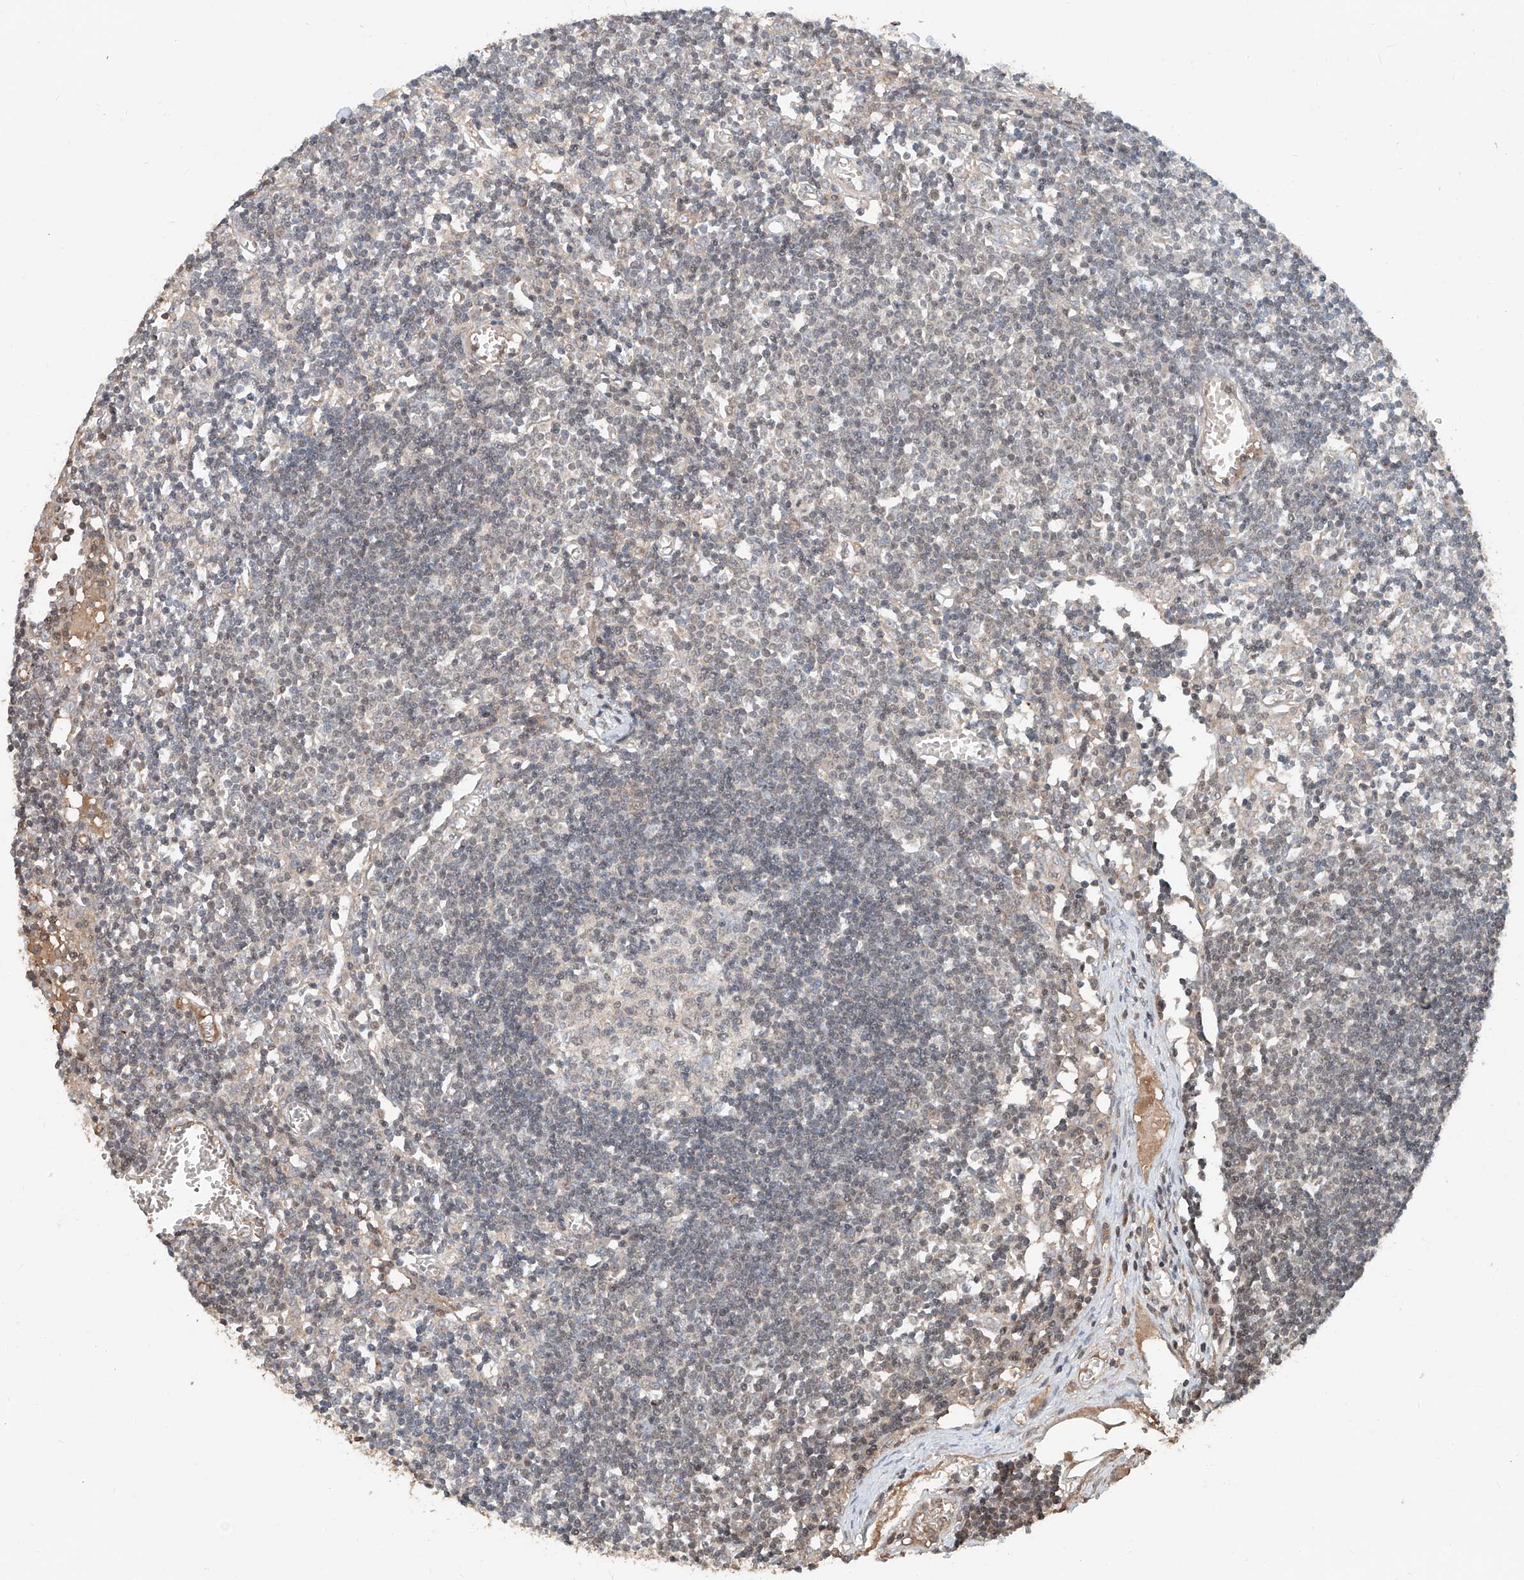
{"staining": {"intensity": "weak", "quantity": "25%-75%", "location": "cytoplasmic/membranous,nuclear"}, "tissue": "lymph node", "cell_type": "Germinal center cells", "image_type": "normal", "snomed": [{"axis": "morphology", "description": "Normal tissue, NOS"}, {"axis": "topography", "description": "Lymph node"}], "caption": "Protein staining exhibits weak cytoplasmic/membranous,nuclear positivity in approximately 25%-75% of germinal center cells in normal lymph node. The staining was performed using DAB (3,3'-diaminobenzidine) to visualize the protein expression in brown, while the nuclei were stained in blue with hematoxylin (Magnification: 20x).", "gene": "ADAM23", "patient": {"sex": "female", "age": 11}}